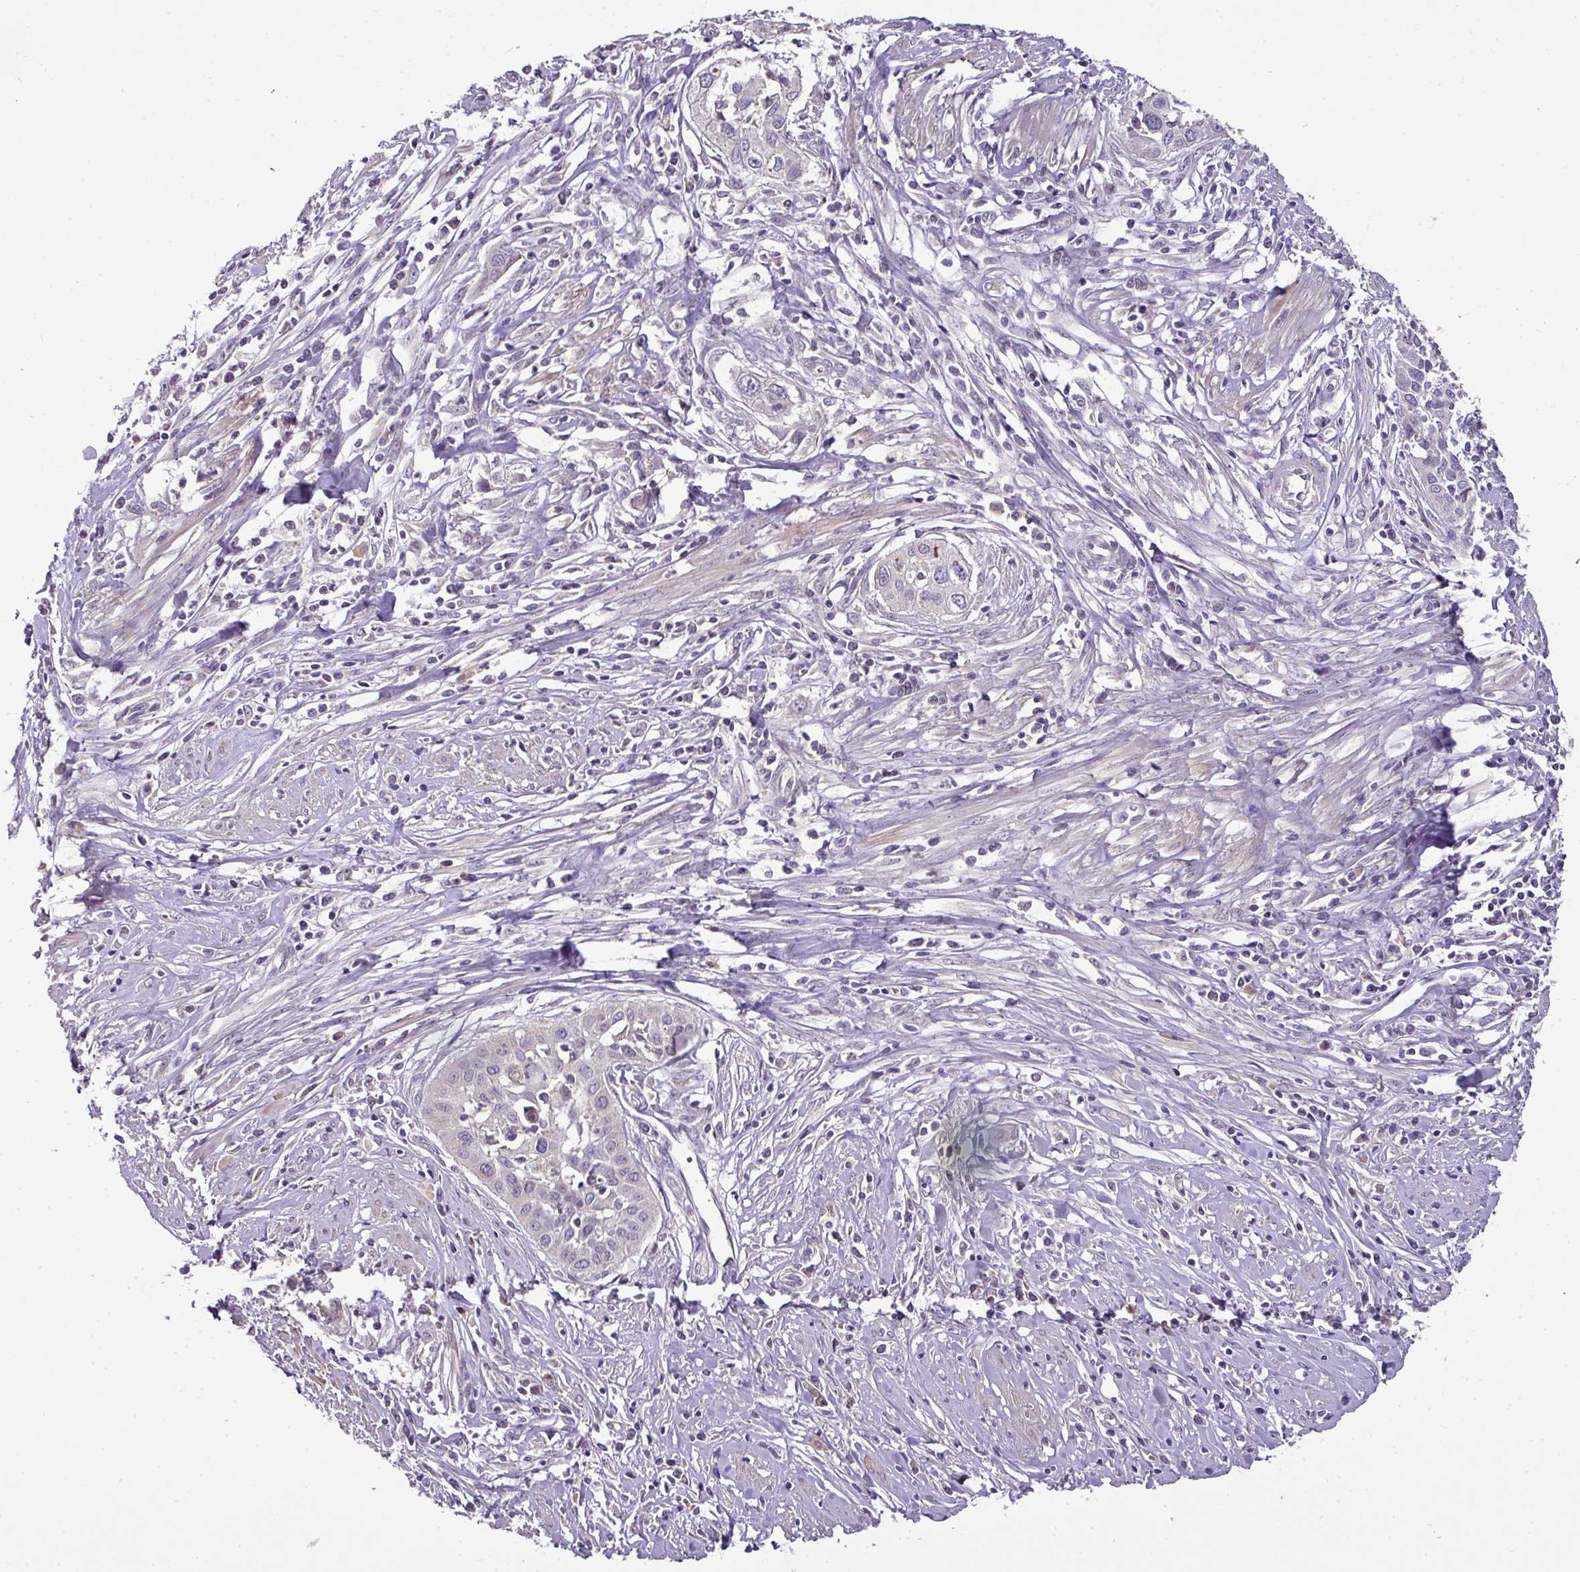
{"staining": {"intensity": "negative", "quantity": "none", "location": "none"}, "tissue": "cervical cancer", "cell_type": "Tumor cells", "image_type": "cancer", "snomed": [{"axis": "morphology", "description": "Squamous cell carcinoma, NOS"}, {"axis": "topography", "description": "Cervix"}], "caption": "This is an immunohistochemistry photomicrograph of cervical cancer (squamous cell carcinoma). There is no expression in tumor cells.", "gene": "SPCS3", "patient": {"sex": "female", "age": 34}}